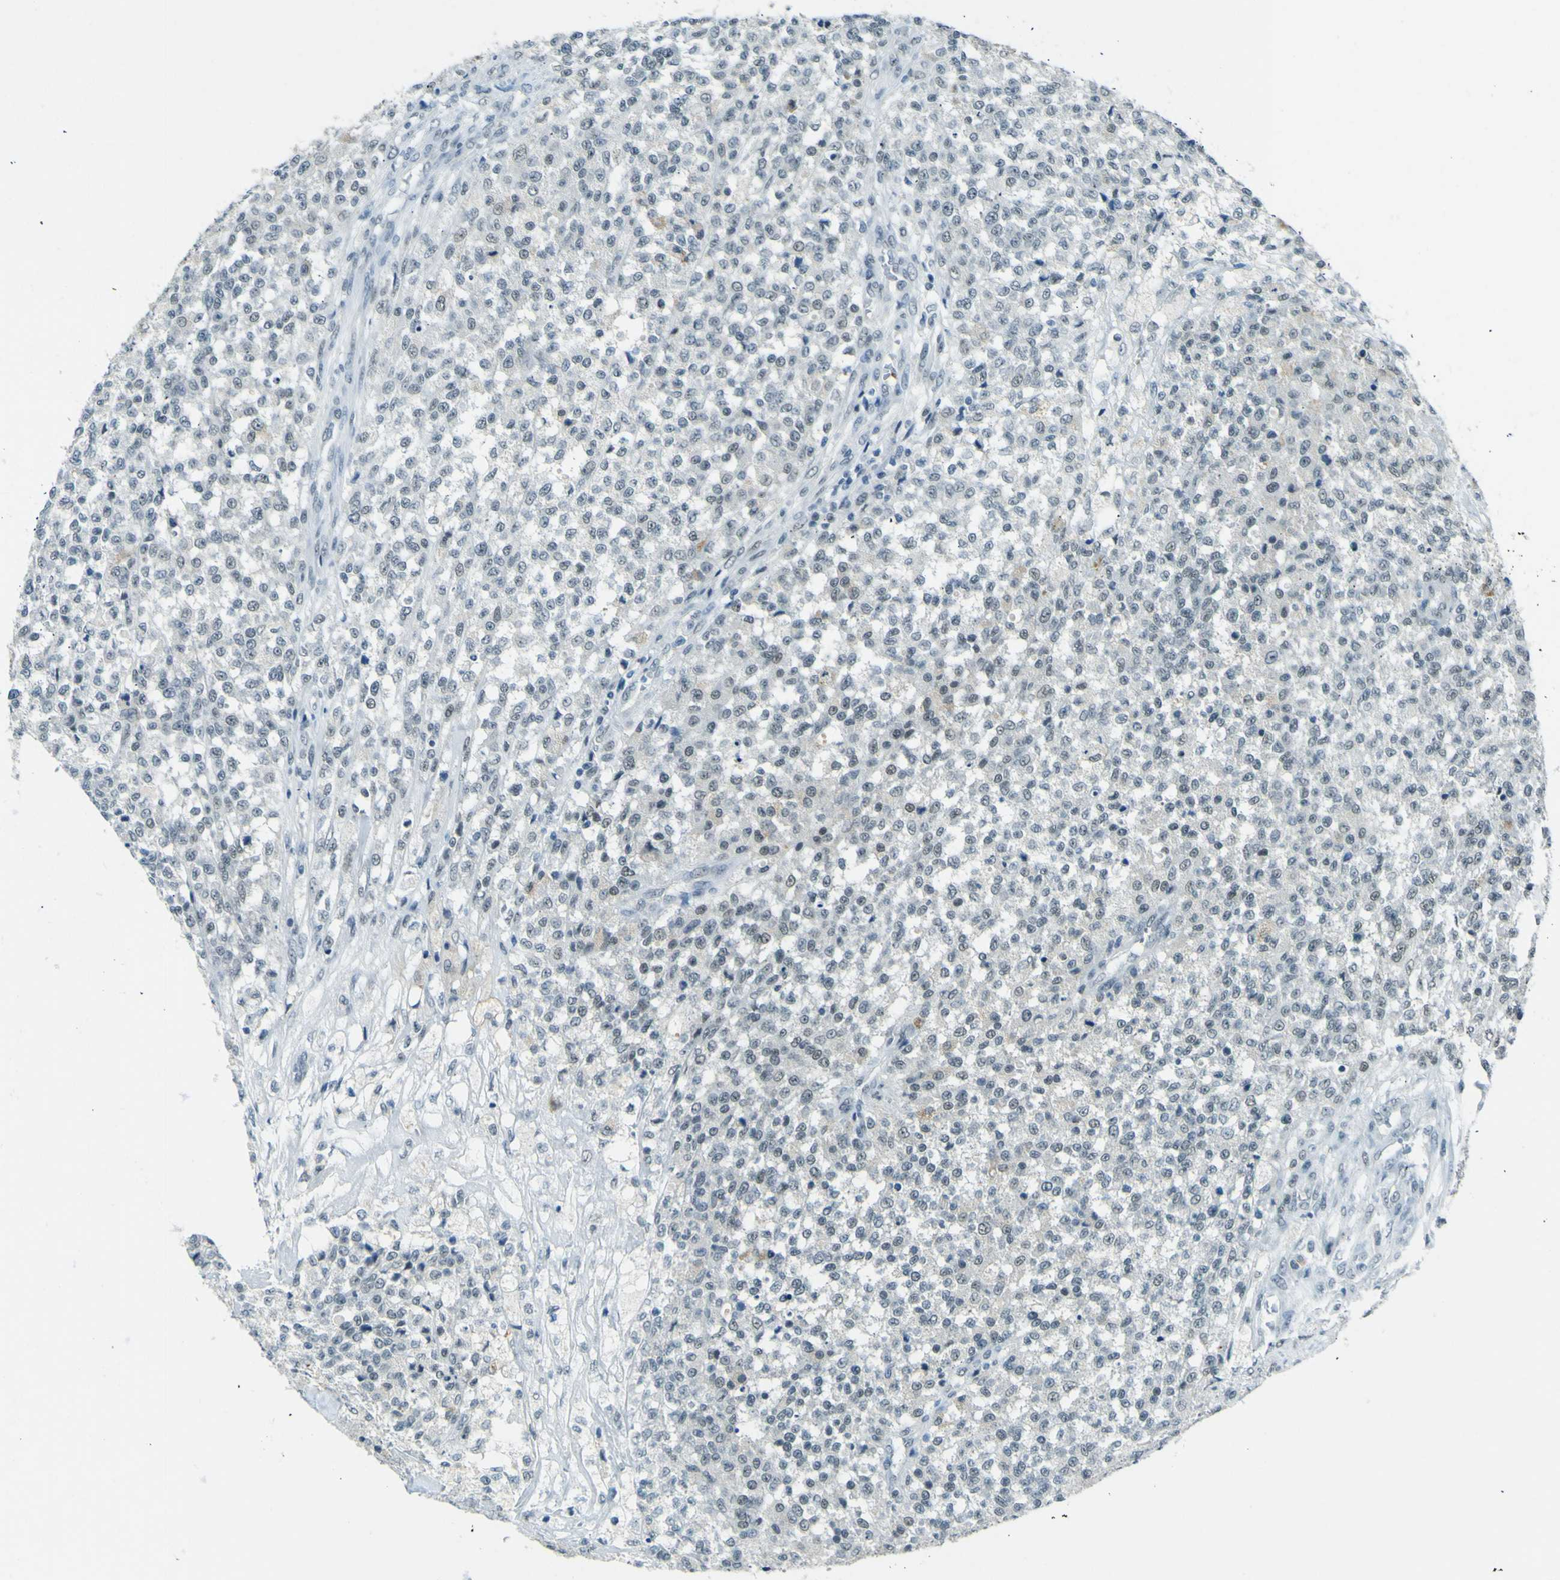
{"staining": {"intensity": "negative", "quantity": "none", "location": "none"}, "tissue": "testis cancer", "cell_type": "Tumor cells", "image_type": "cancer", "snomed": [{"axis": "morphology", "description": "Seminoma, NOS"}, {"axis": "topography", "description": "Testis"}], "caption": "This histopathology image is of testis cancer (seminoma) stained with IHC to label a protein in brown with the nuclei are counter-stained blue. There is no staining in tumor cells. (Brightfield microscopy of DAB (3,3'-diaminobenzidine) immunohistochemistry (IHC) at high magnification).", "gene": "CEBPG", "patient": {"sex": "male", "age": 59}}